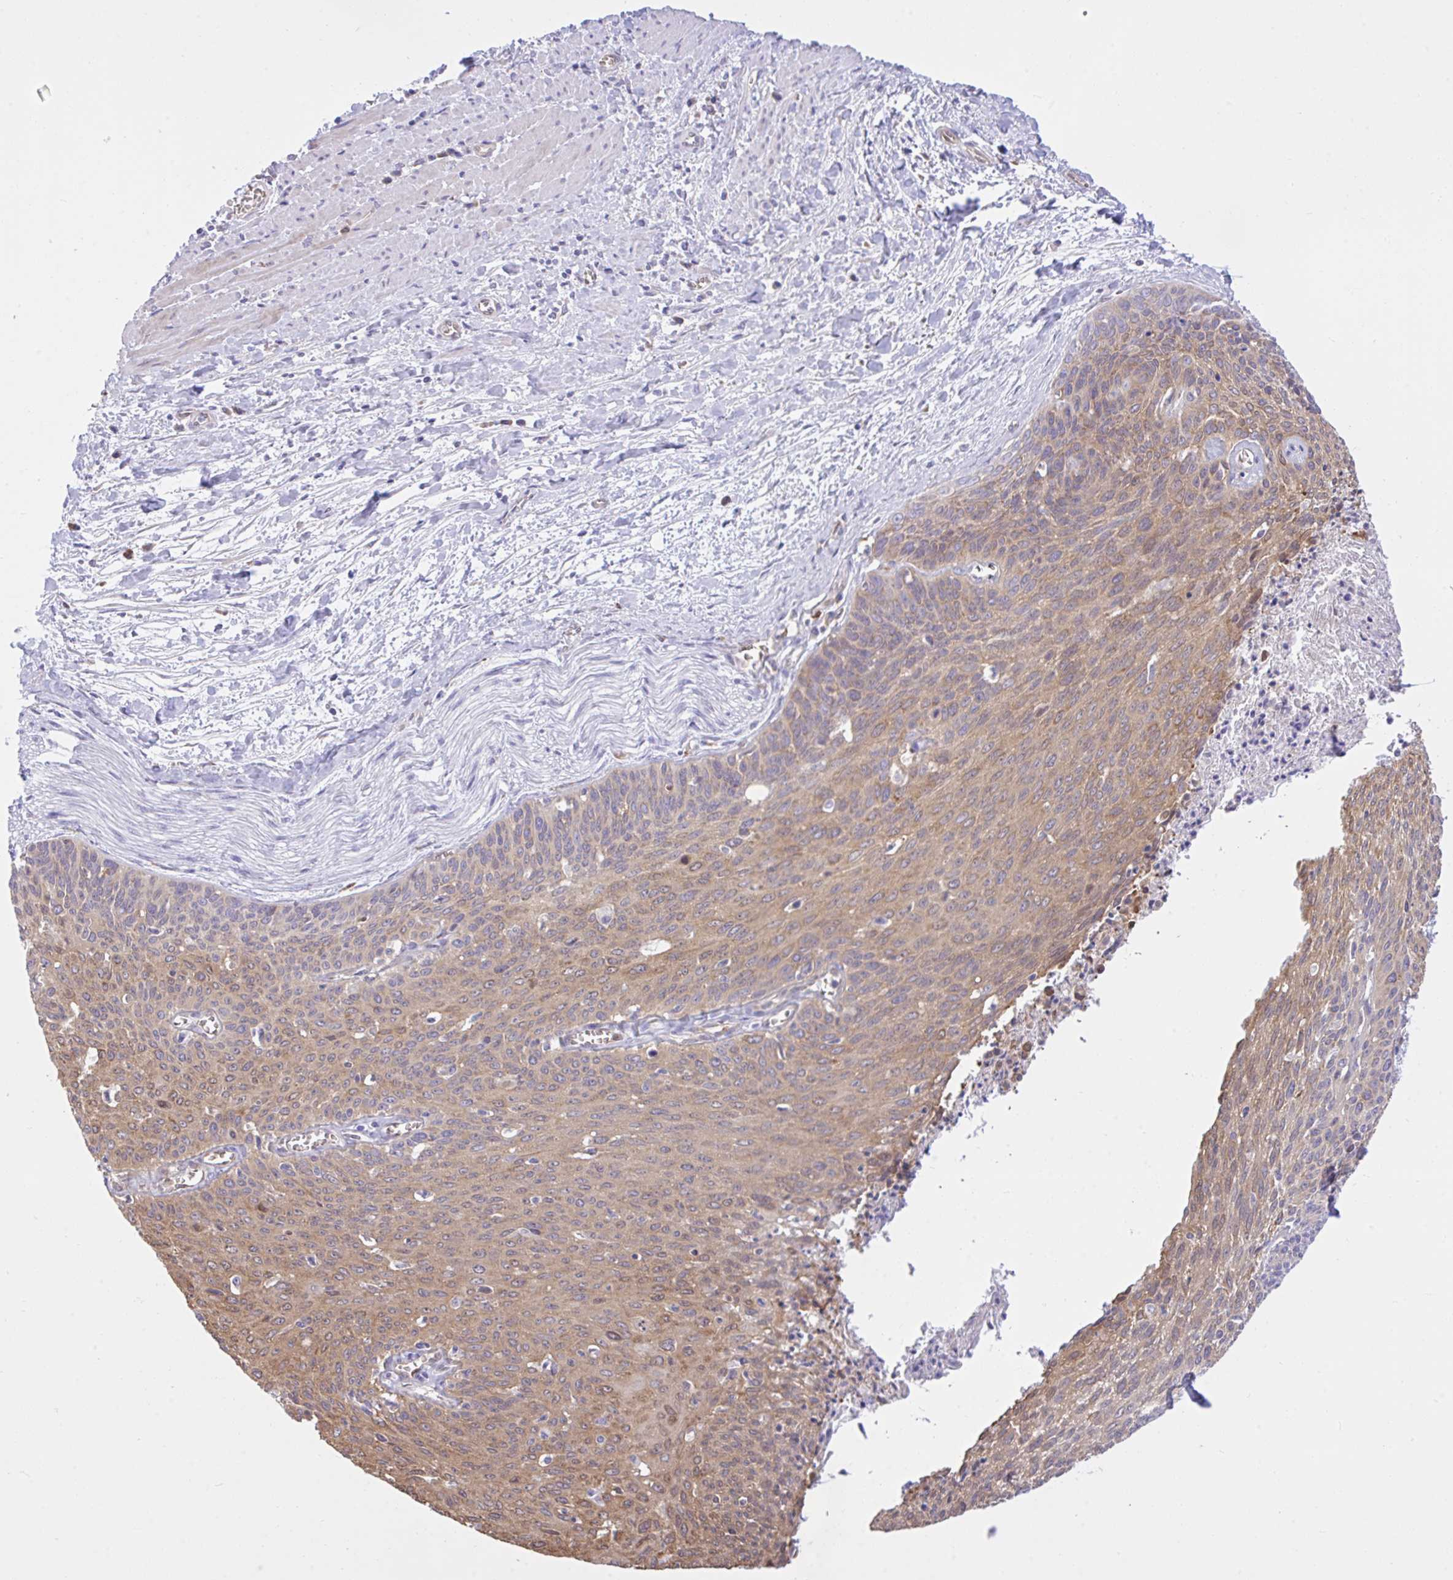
{"staining": {"intensity": "moderate", "quantity": "25%-75%", "location": "cytoplasmic/membranous"}, "tissue": "cervical cancer", "cell_type": "Tumor cells", "image_type": "cancer", "snomed": [{"axis": "morphology", "description": "Squamous cell carcinoma, NOS"}, {"axis": "topography", "description": "Cervix"}], "caption": "A micrograph of cervical squamous cell carcinoma stained for a protein demonstrates moderate cytoplasmic/membranous brown staining in tumor cells. (DAB (3,3'-diaminobenzidine) = brown stain, brightfield microscopy at high magnification).", "gene": "EEF1A2", "patient": {"sex": "female", "age": 55}}